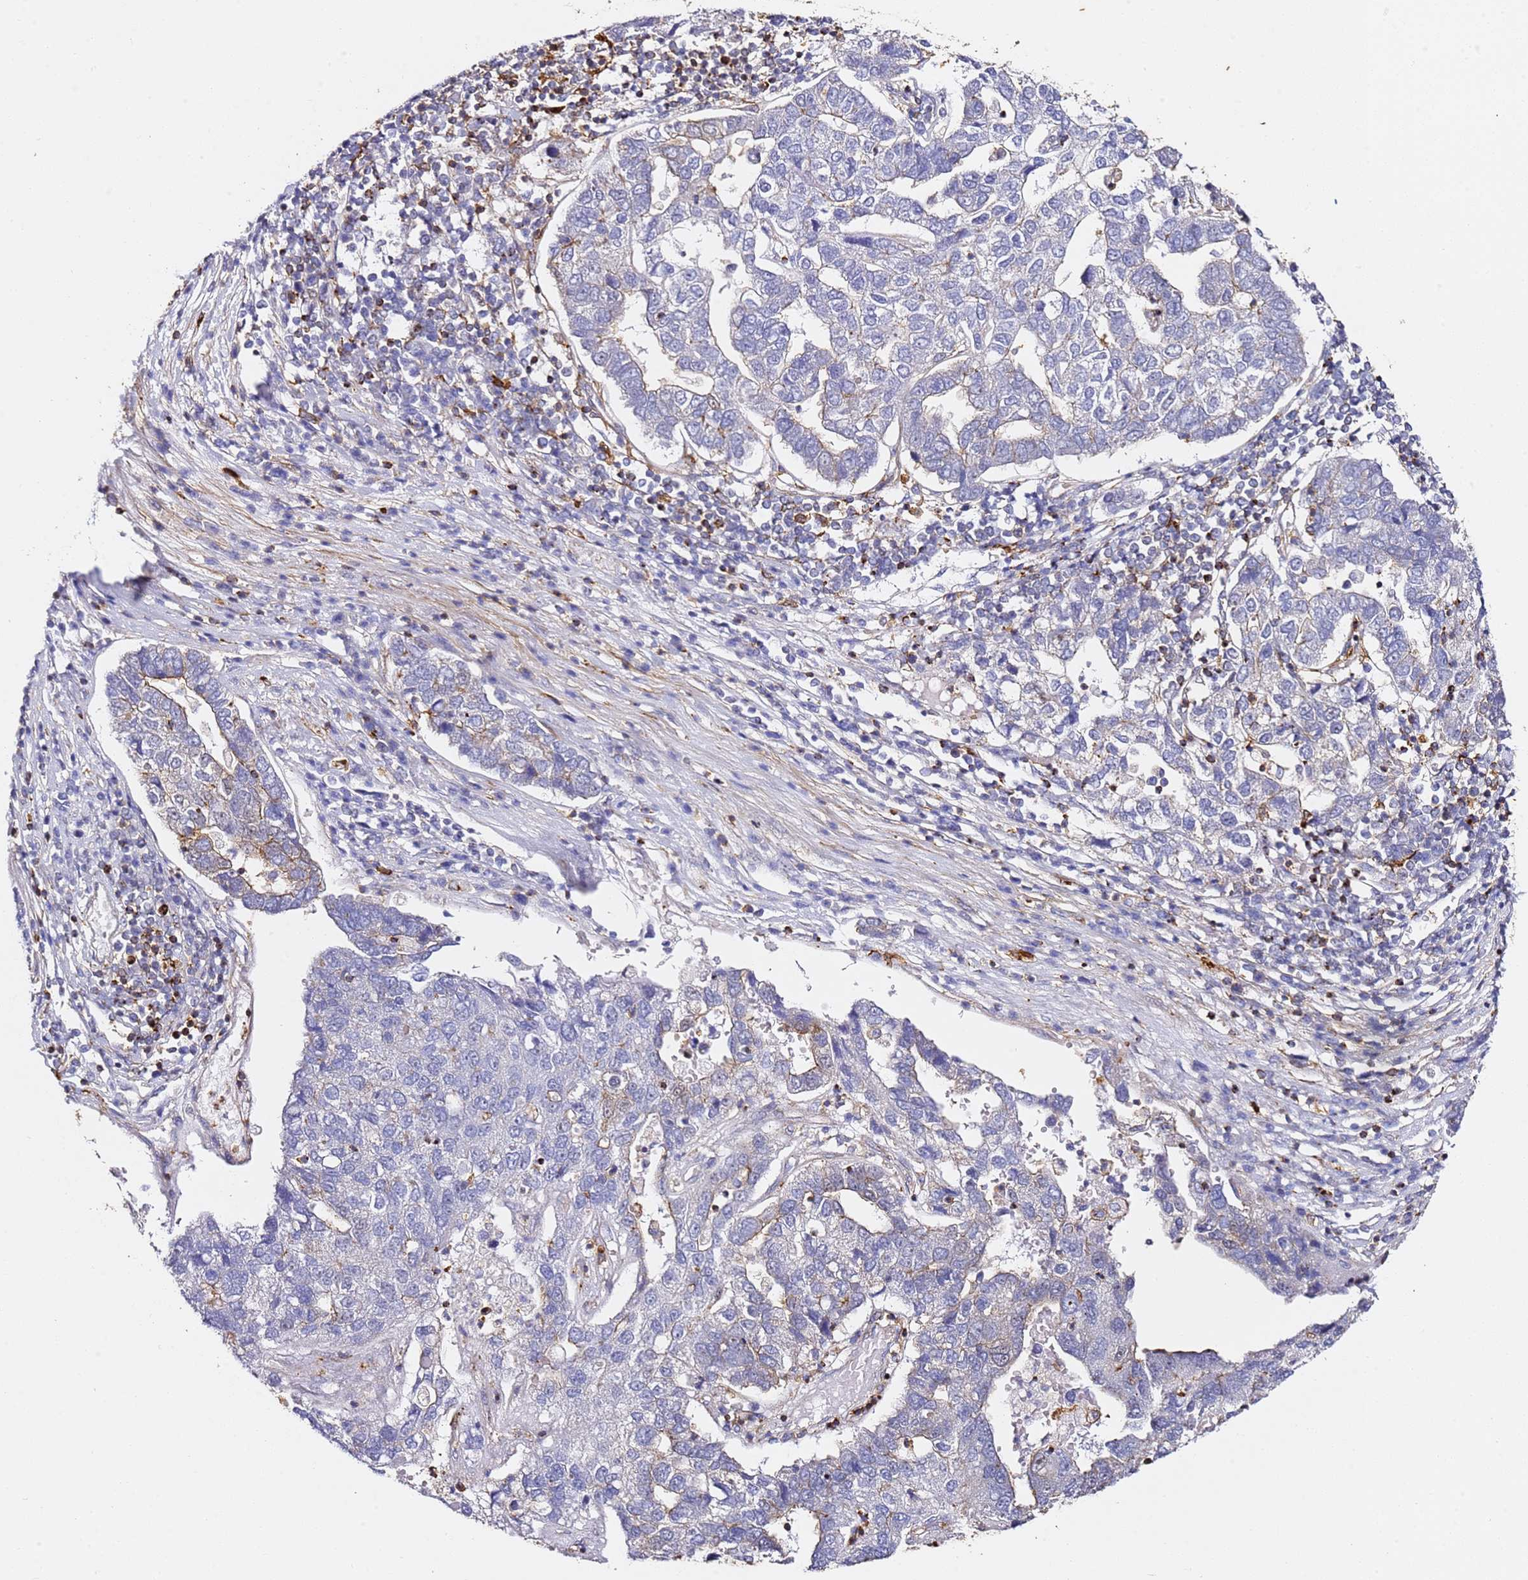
{"staining": {"intensity": "weak", "quantity": "<25%", "location": "cytoplasmic/membranous"}, "tissue": "pancreatic cancer", "cell_type": "Tumor cells", "image_type": "cancer", "snomed": [{"axis": "morphology", "description": "Adenocarcinoma, NOS"}, {"axis": "topography", "description": "Pancreas"}], "caption": "Tumor cells are negative for brown protein staining in pancreatic adenocarcinoma.", "gene": "ZNF671", "patient": {"sex": "female", "age": 61}}